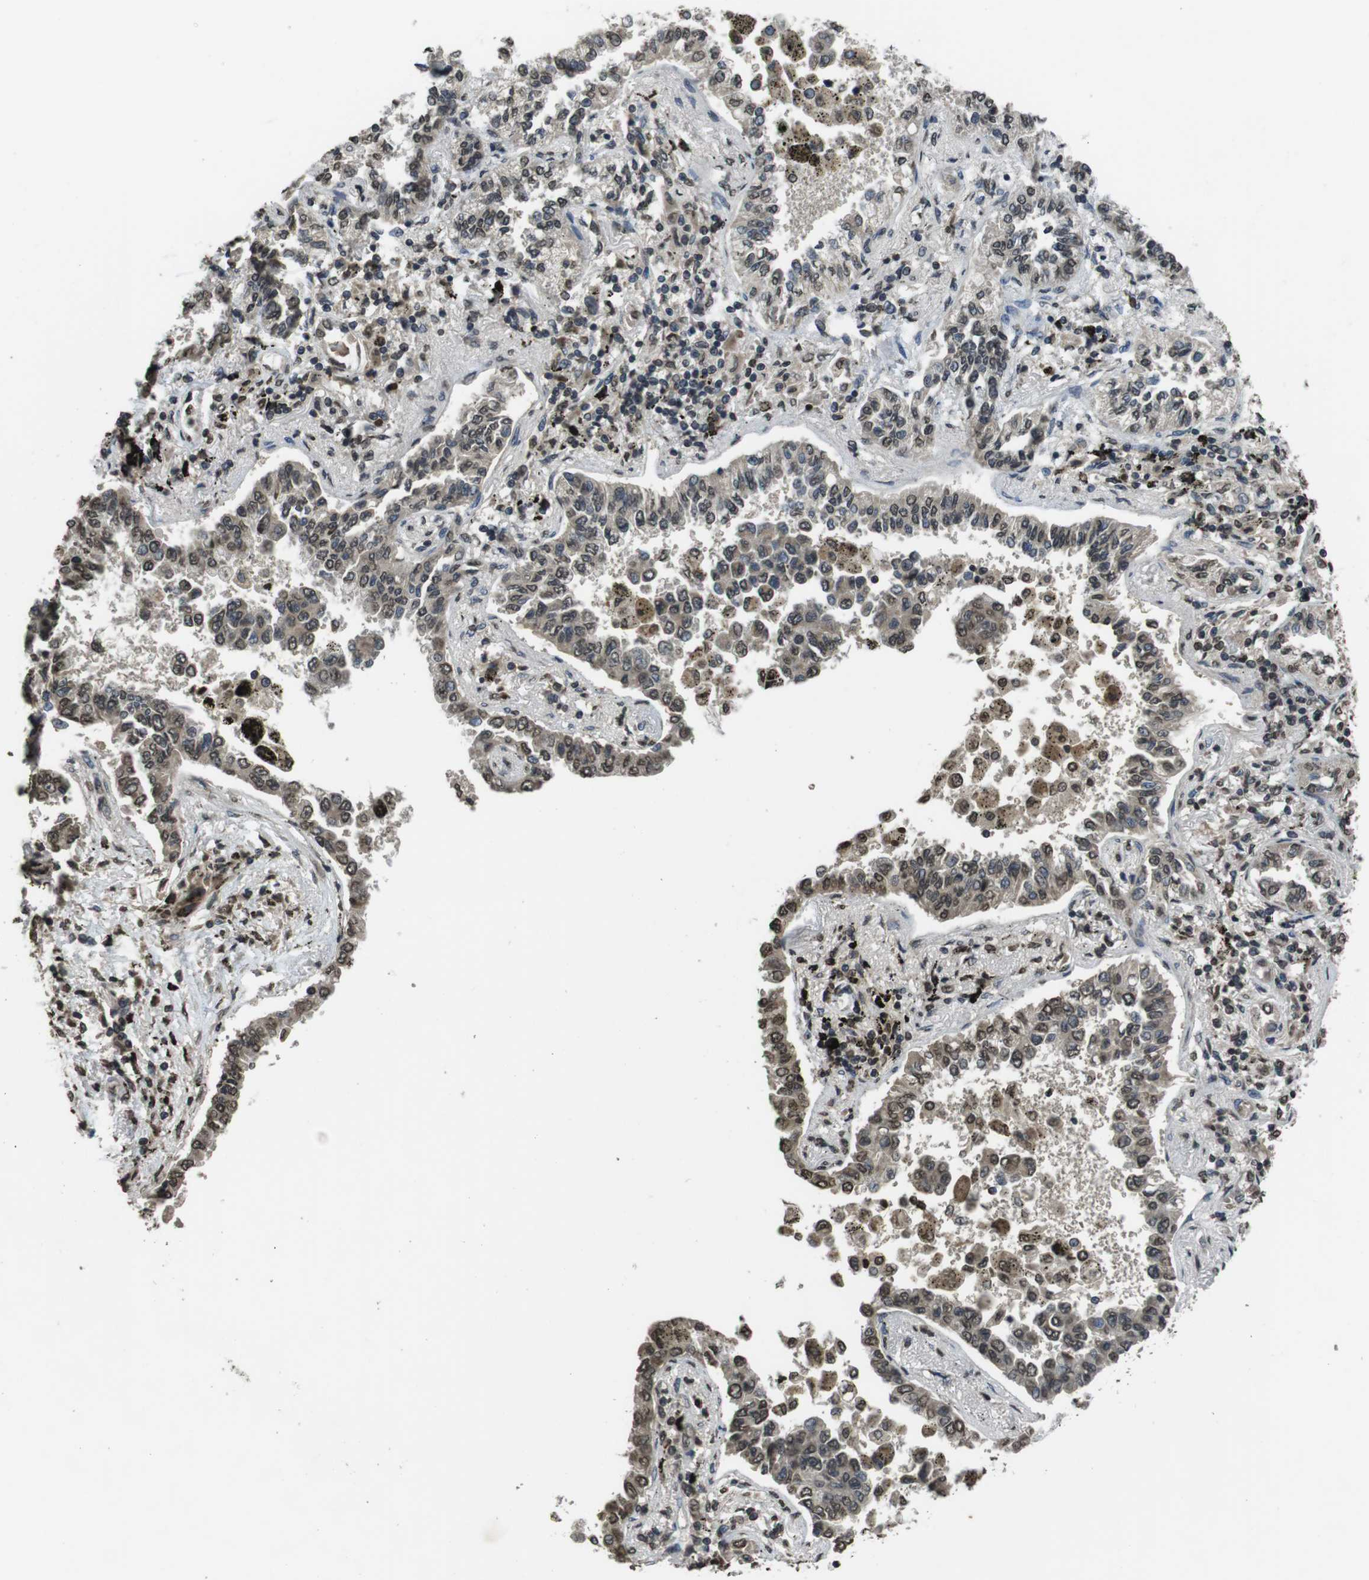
{"staining": {"intensity": "moderate", "quantity": ">75%", "location": "nuclear"}, "tissue": "lung cancer", "cell_type": "Tumor cells", "image_type": "cancer", "snomed": [{"axis": "morphology", "description": "Normal tissue, NOS"}, {"axis": "morphology", "description": "Adenocarcinoma, NOS"}, {"axis": "topography", "description": "Lung"}], "caption": "Immunohistochemistry (IHC) photomicrograph of lung cancer (adenocarcinoma) stained for a protein (brown), which displays medium levels of moderate nuclear expression in about >75% of tumor cells.", "gene": "MAF", "patient": {"sex": "male", "age": 59}}